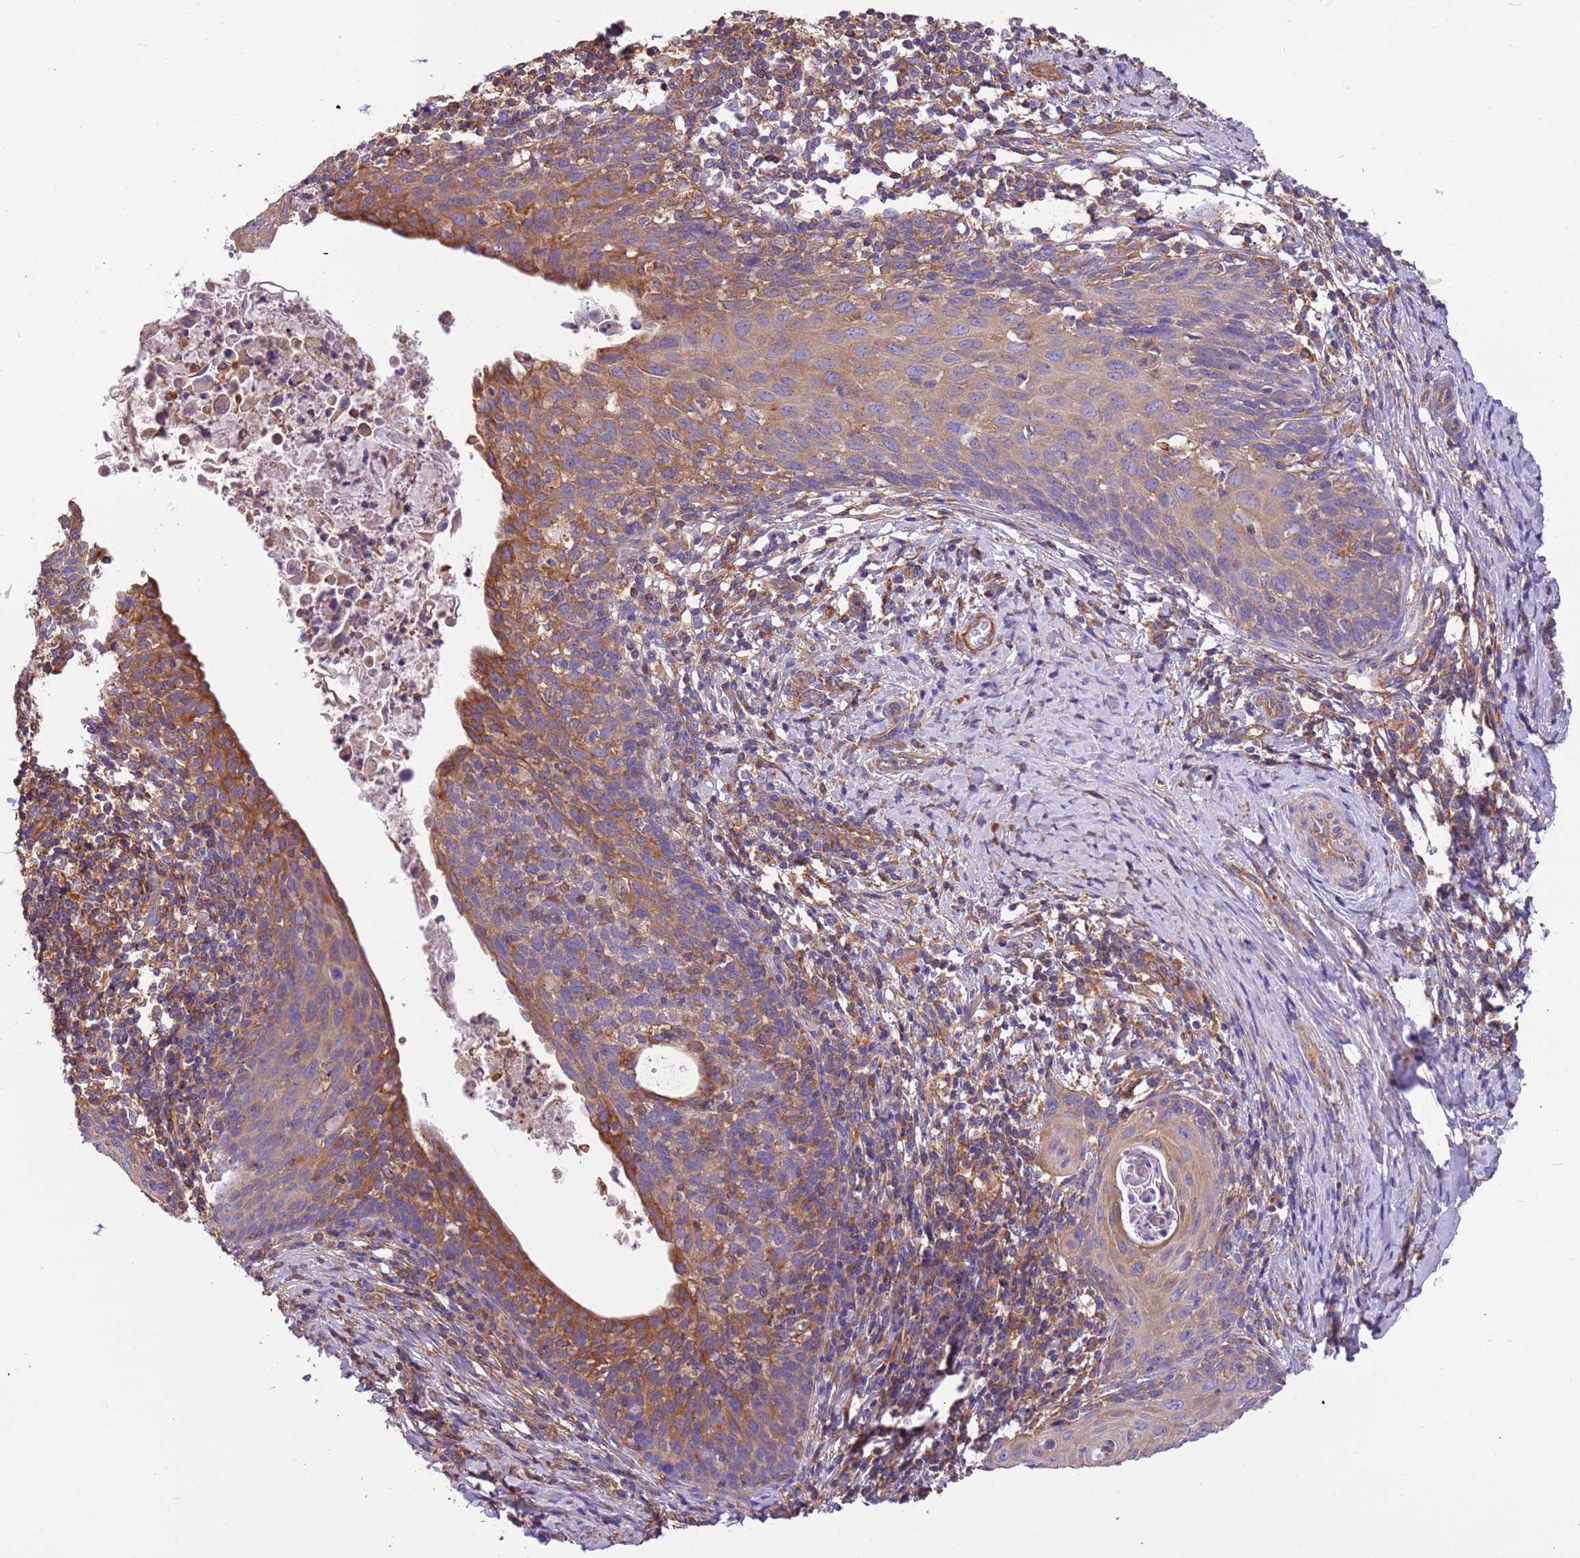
{"staining": {"intensity": "moderate", "quantity": ">75%", "location": "cytoplasmic/membranous"}, "tissue": "cervical cancer", "cell_type": "Tumor cells", "image_type": "cancer", "snomed": [{"axis": "morphology", "description": "Squamous cell carcinoma, NOS"}, {"axis": "topography", "description": "Cervix"}], "caption": "Immunohistochemistry (DAB (3,3'-diaminobenzidine)) staining of squamous cell carcinoma (cervical) shows moderate cytoplasmic/membranous protein expression in about >75% of tumor cells.", "gene": "NAALADL1", "patient": {"sex": "female", "age": 52}}